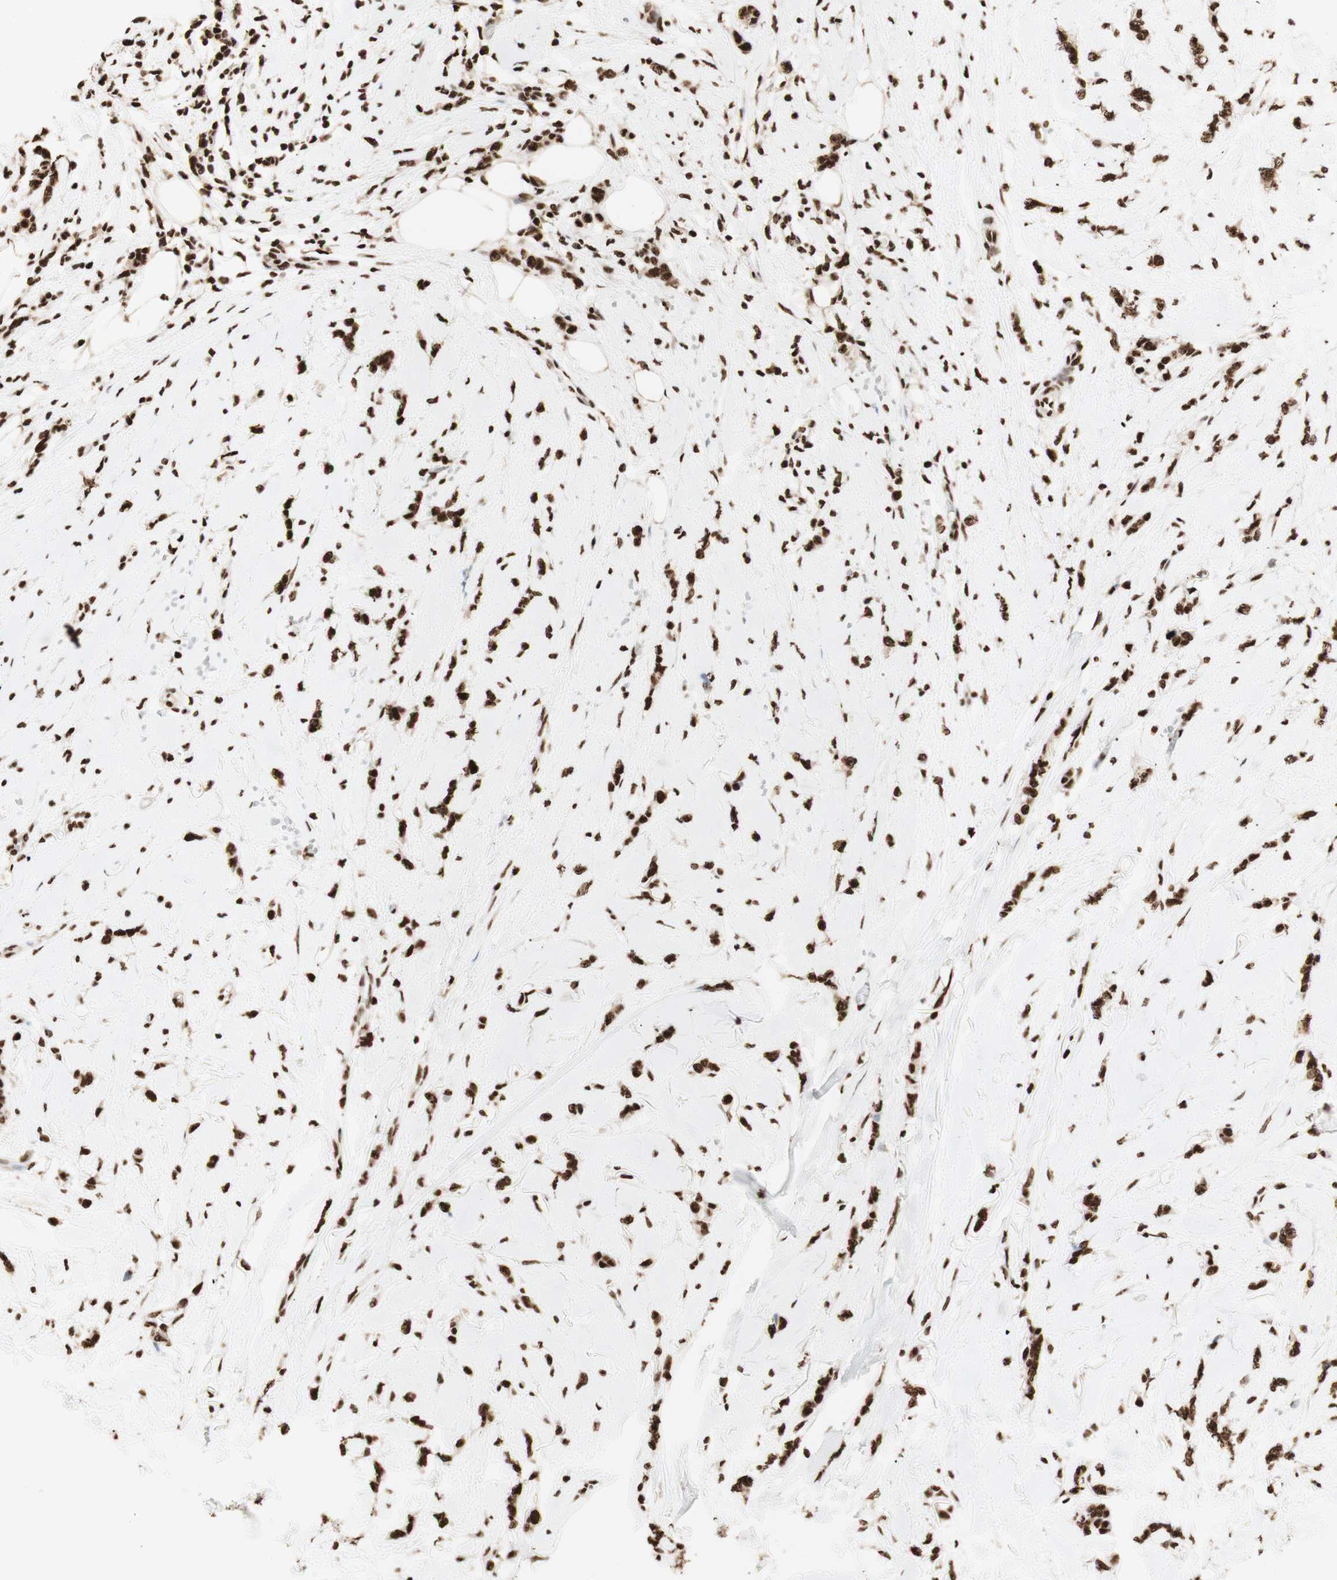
{"staining": {"intensity": "strong", "quantity": ">75%", "location": "nuclear"}, "tissue": "breast cancer", "cell_type": "Tumor cells", "image_type": "cancer", "snomed": [{"axis": "morphology", "description": "Lobular carcinoma"}, {"axis": "topography", "description": "Skin"}, {"axis": "topography", "description": "Breast"}], "caption": "DAB (3,3'-diaminobenzidine) immunohistochemical staining of human breast lobular carcinoma displays strong nuclear protein positivity in approximately >75% of tumor cells. The protein of interest is stained brown, and the nuclei are stained in blue (DAB IHC with brightfield microscopy, high magnification).", "gene": "HNRNPA2B1", "patient": {"sex": "female", "age": 46}}